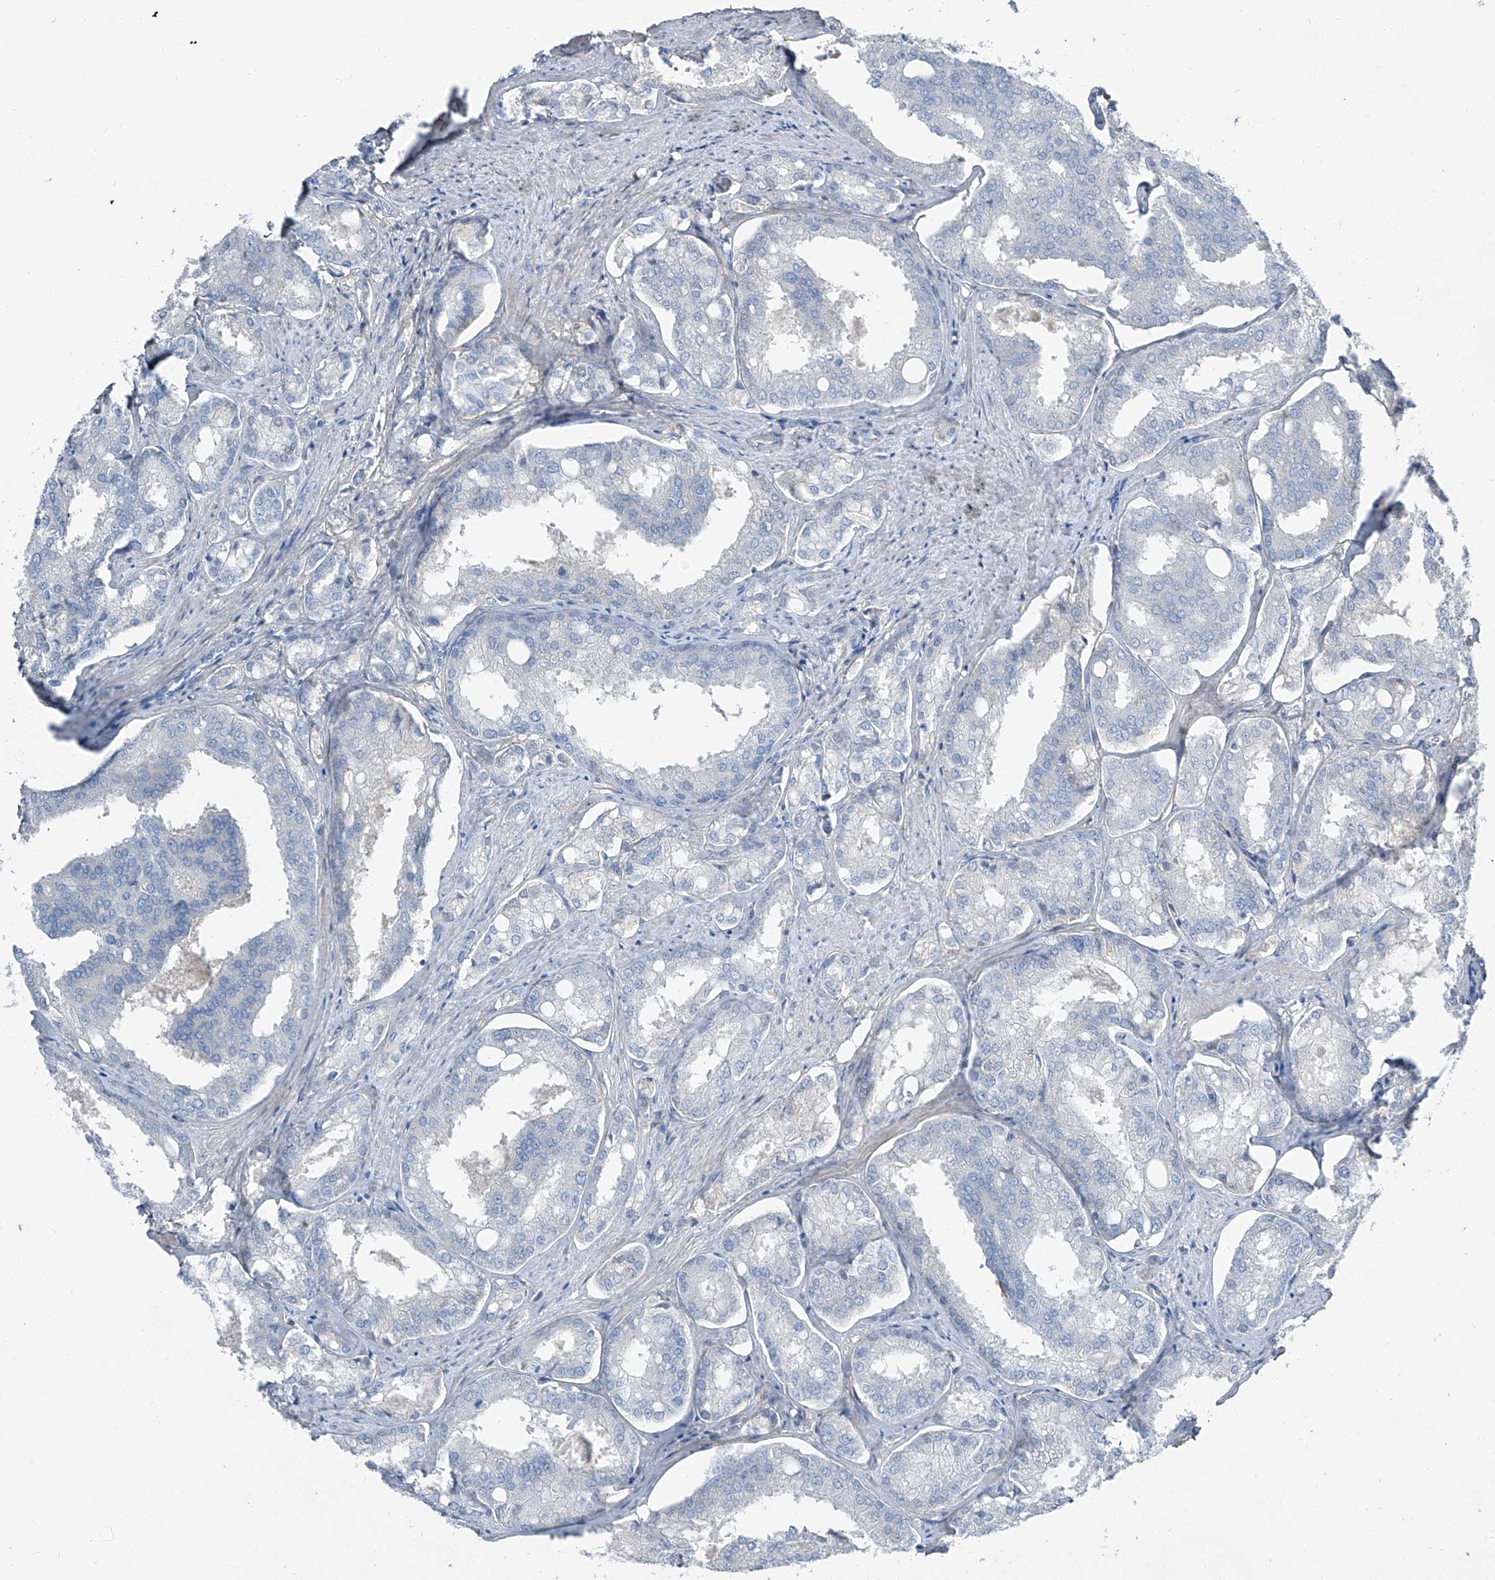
{"staining": {"intensity": "negative", "quantity": "none", "location": "none"}, "tissue": "prostate cancer", "cell_type": "Tumor cells", "image_type": "cancer", "snomed": [{"axis": "morphology", "description": "Adenocarcinoma, High grade"}, {"axis": "topography", "description": "Prostate"}], "caption": "Immunohistochemical staining of high-grade adenocarcinoma (prostate) shows no significant positivity in tumor cells. The staining was performed using DAB to visualize the protein expression in brown, while the nuclei were stained in blue with hematoxylin (Magnification: 20x).", "gene": "HOXA3", "patient": {"sex": "male", "age": 50}}